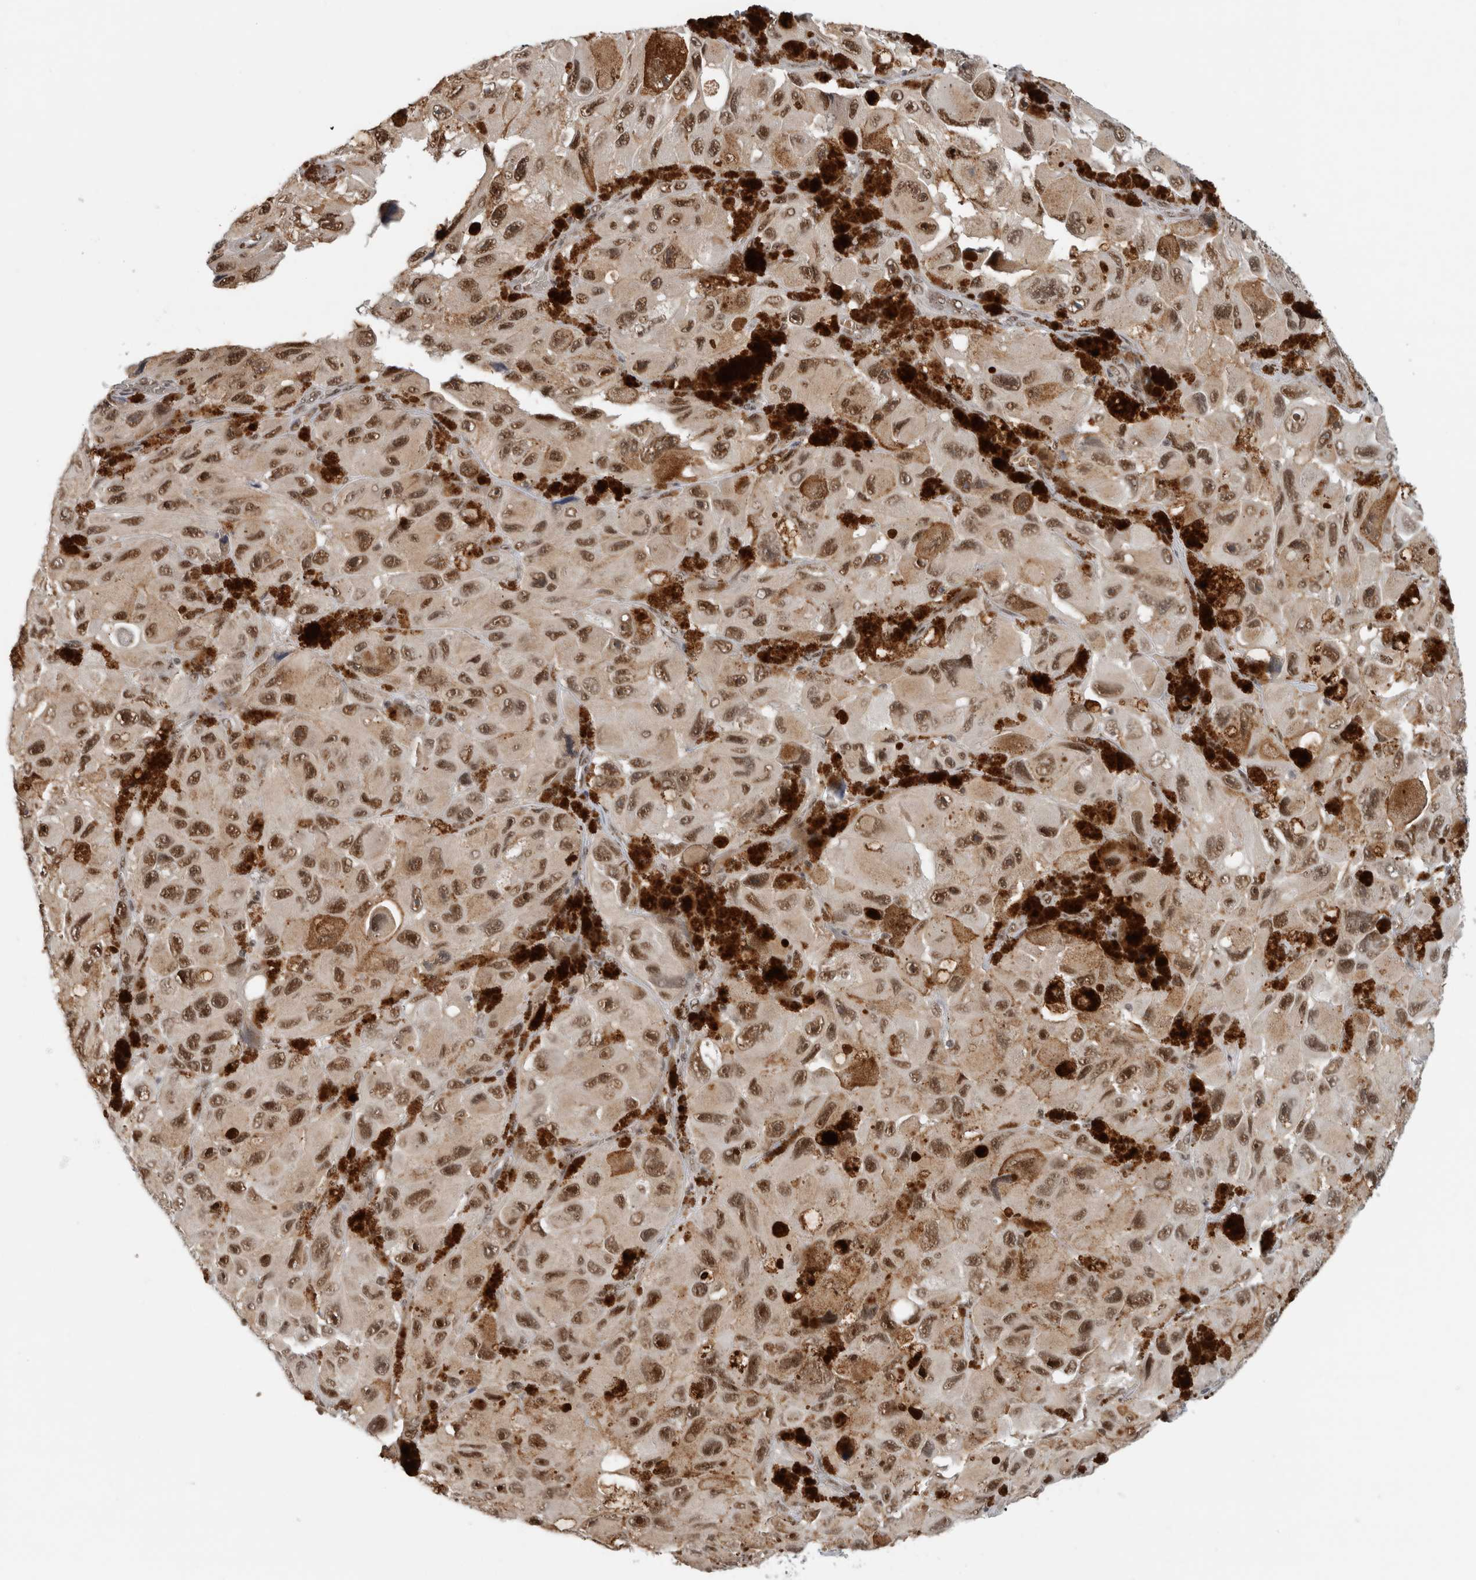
{"staining": {"intensity": "strong", "quantity": ">75%", "location": "nuclear"}, "tissue": "melanoma", "cell_type": "Tumor cells", "image_type": "cancer", "snomed": [{"axis": "morphology", "description": "Malignant melanoma, NOS"}, {"axis": "topography", "description": "Skin"}], "caption": "Protein expression analysis of melanoma displays strong nuclear positivity in approximately >75% of tumor cells. (IHC, brightfield microscopy, high magnification).", "gene": "NCAPG2", "patient": {"sex": "female", "age": 73}}